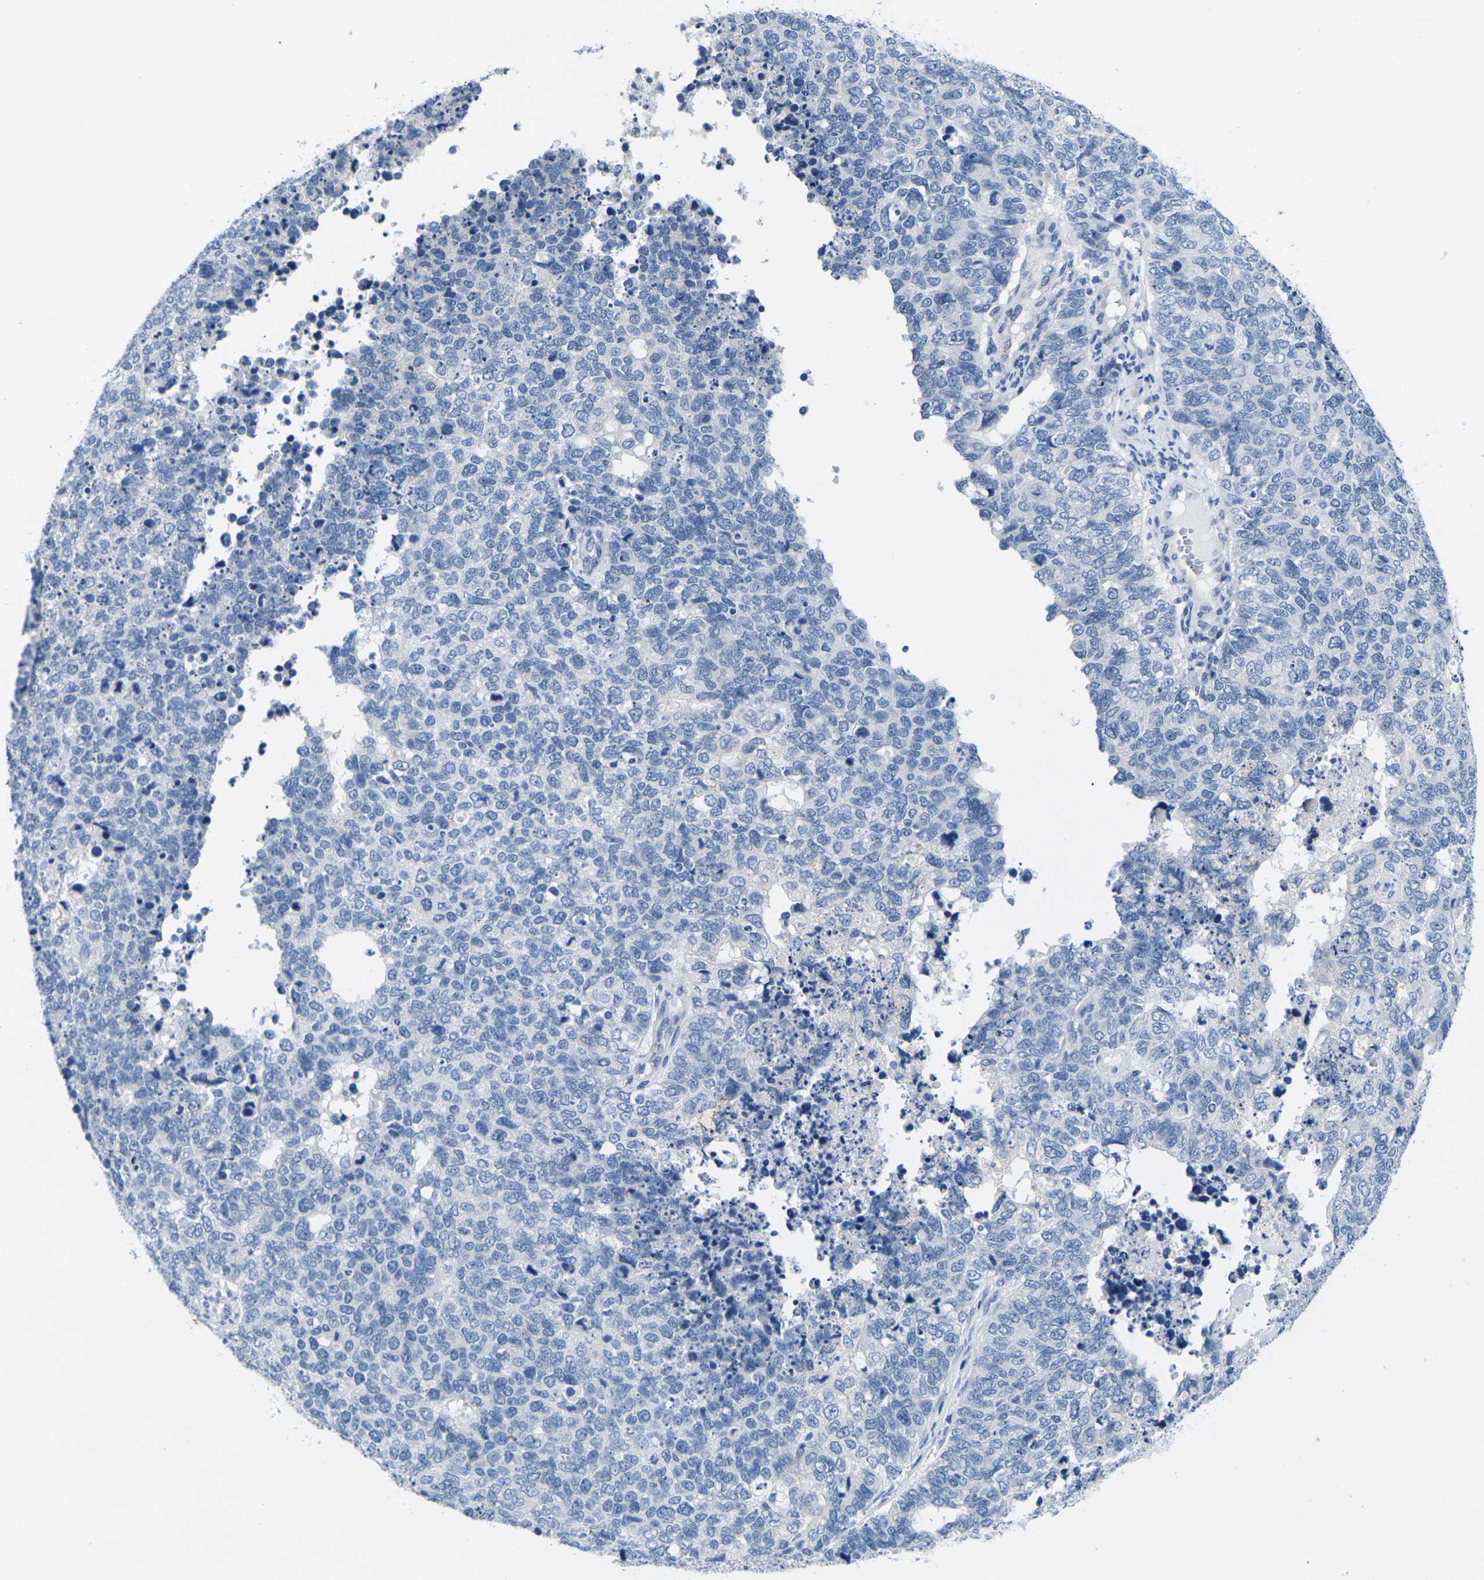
{"staining": {"intensity": "negative", "quantity": "none", "location": "none"}, "tissue": "cervical cancer", "cell_type": "Tumor cells", "image_type": "cancer", "snomed": [{"axis": "morphology", "description": "Squamous cell carcinoma, NOS"}, {"axis": "topography", "description": "Cervix"}], "caption": "Tumor cells are negative for protein expression in human cervical cancer (squamous cell carcinoma). The staining is performed using DAB brown chromogen with nuclei counter-stained in using hematoxylin.", "gene": "CRK", "patient": {"sex": "female", "age": 63}}